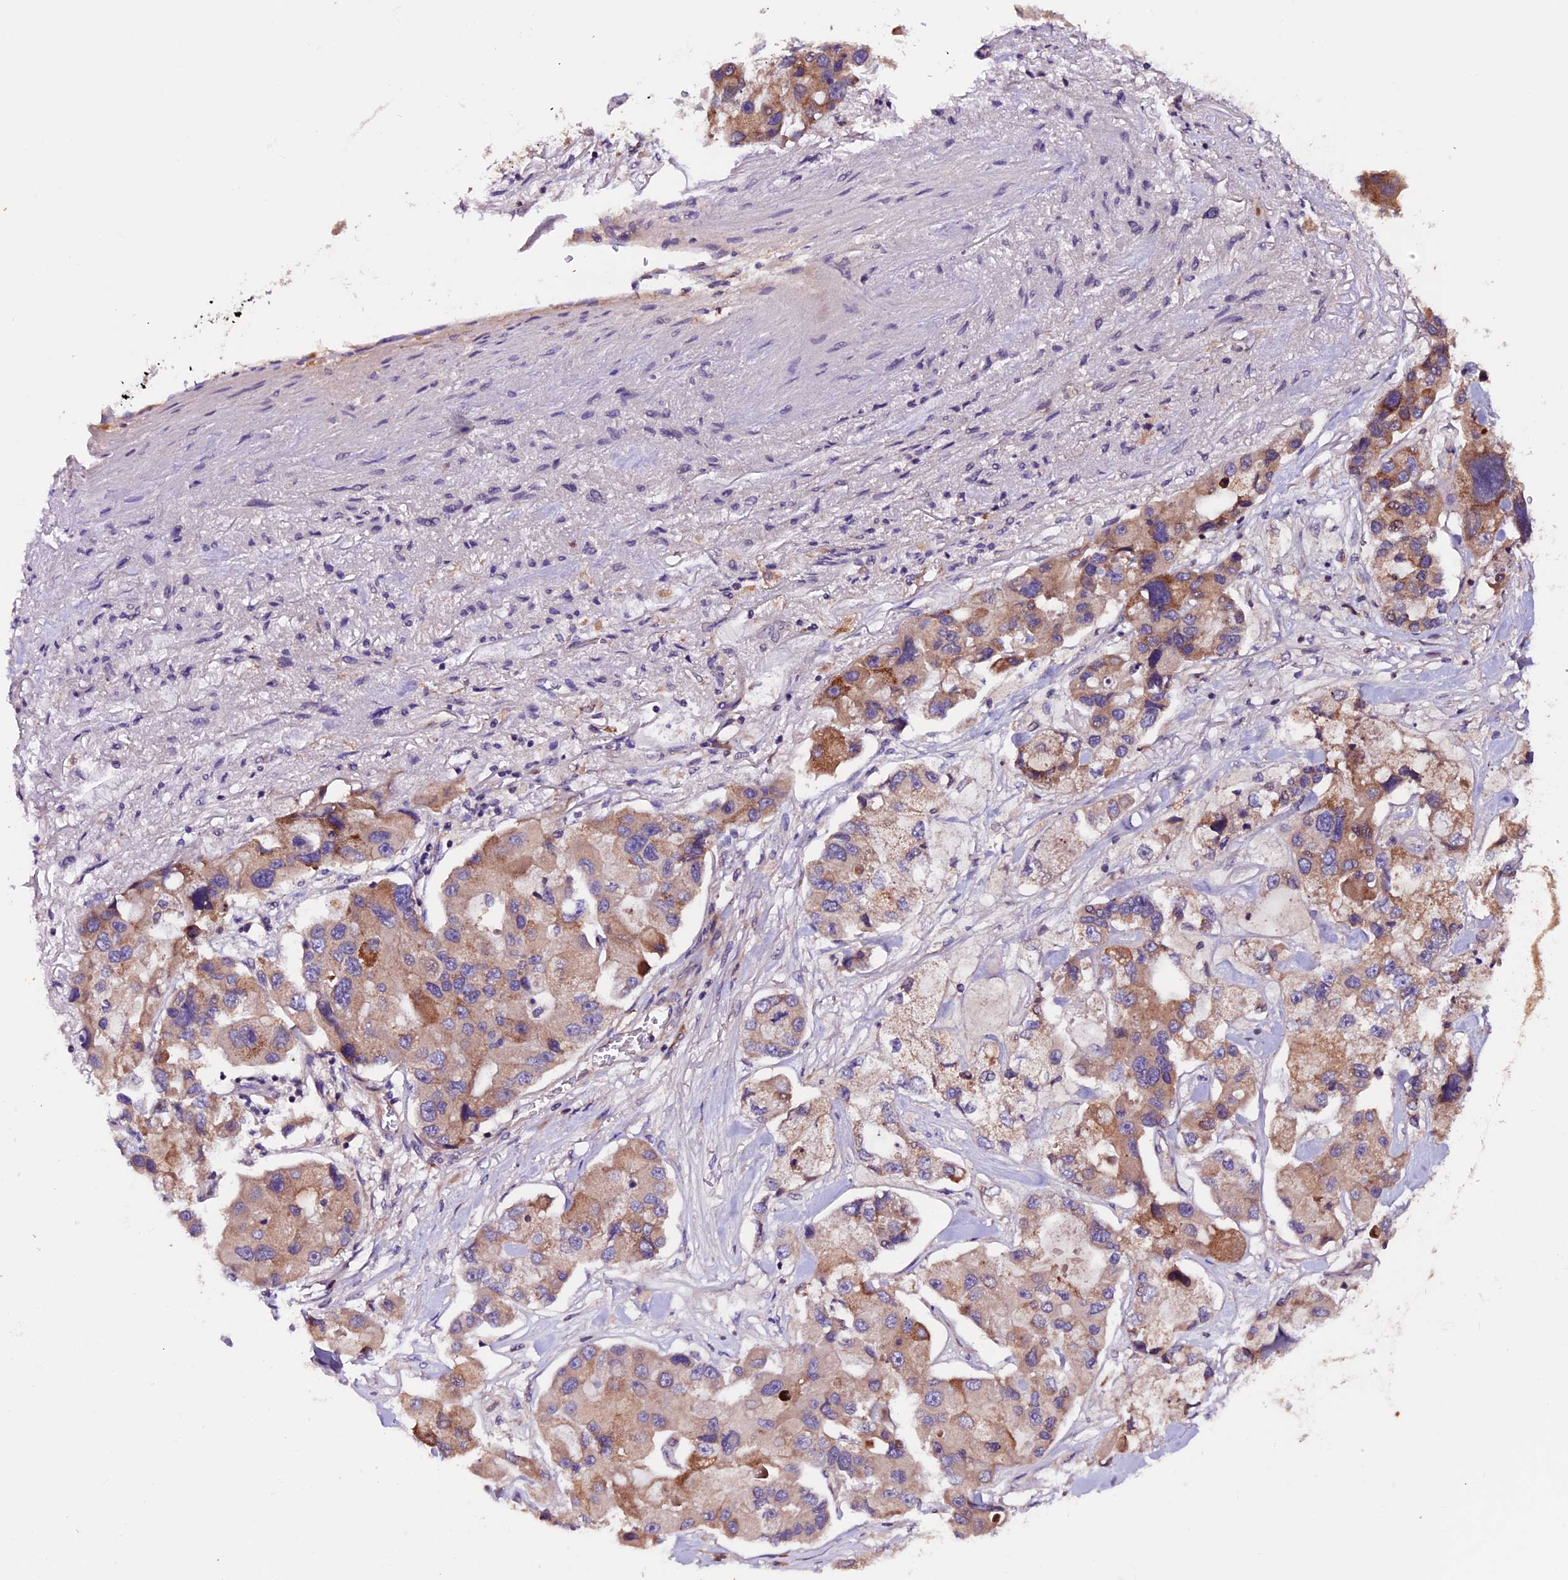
{"staining": {"intensity": "moderate", "quantity": "<25%", "location": "cytoplasmic/membranous"}, "tissue": "lung cancer", "cell_type": "Tumor cells", "image_type": "cancer", "snomed": [{"axis": "morphology", "description": "Adenocarcinoma, NOS"}, {"axis": "topography", "description": "Lung"}], "caption": "An image showing moderate cytoplasmic/membranous positivity in about <25% of tumor cells in lung adenocarcinoma, as visualized by brown immunohistochemical staining.", "gene": "ZNF598", "patient": {"sex": "female", "age": 54}}